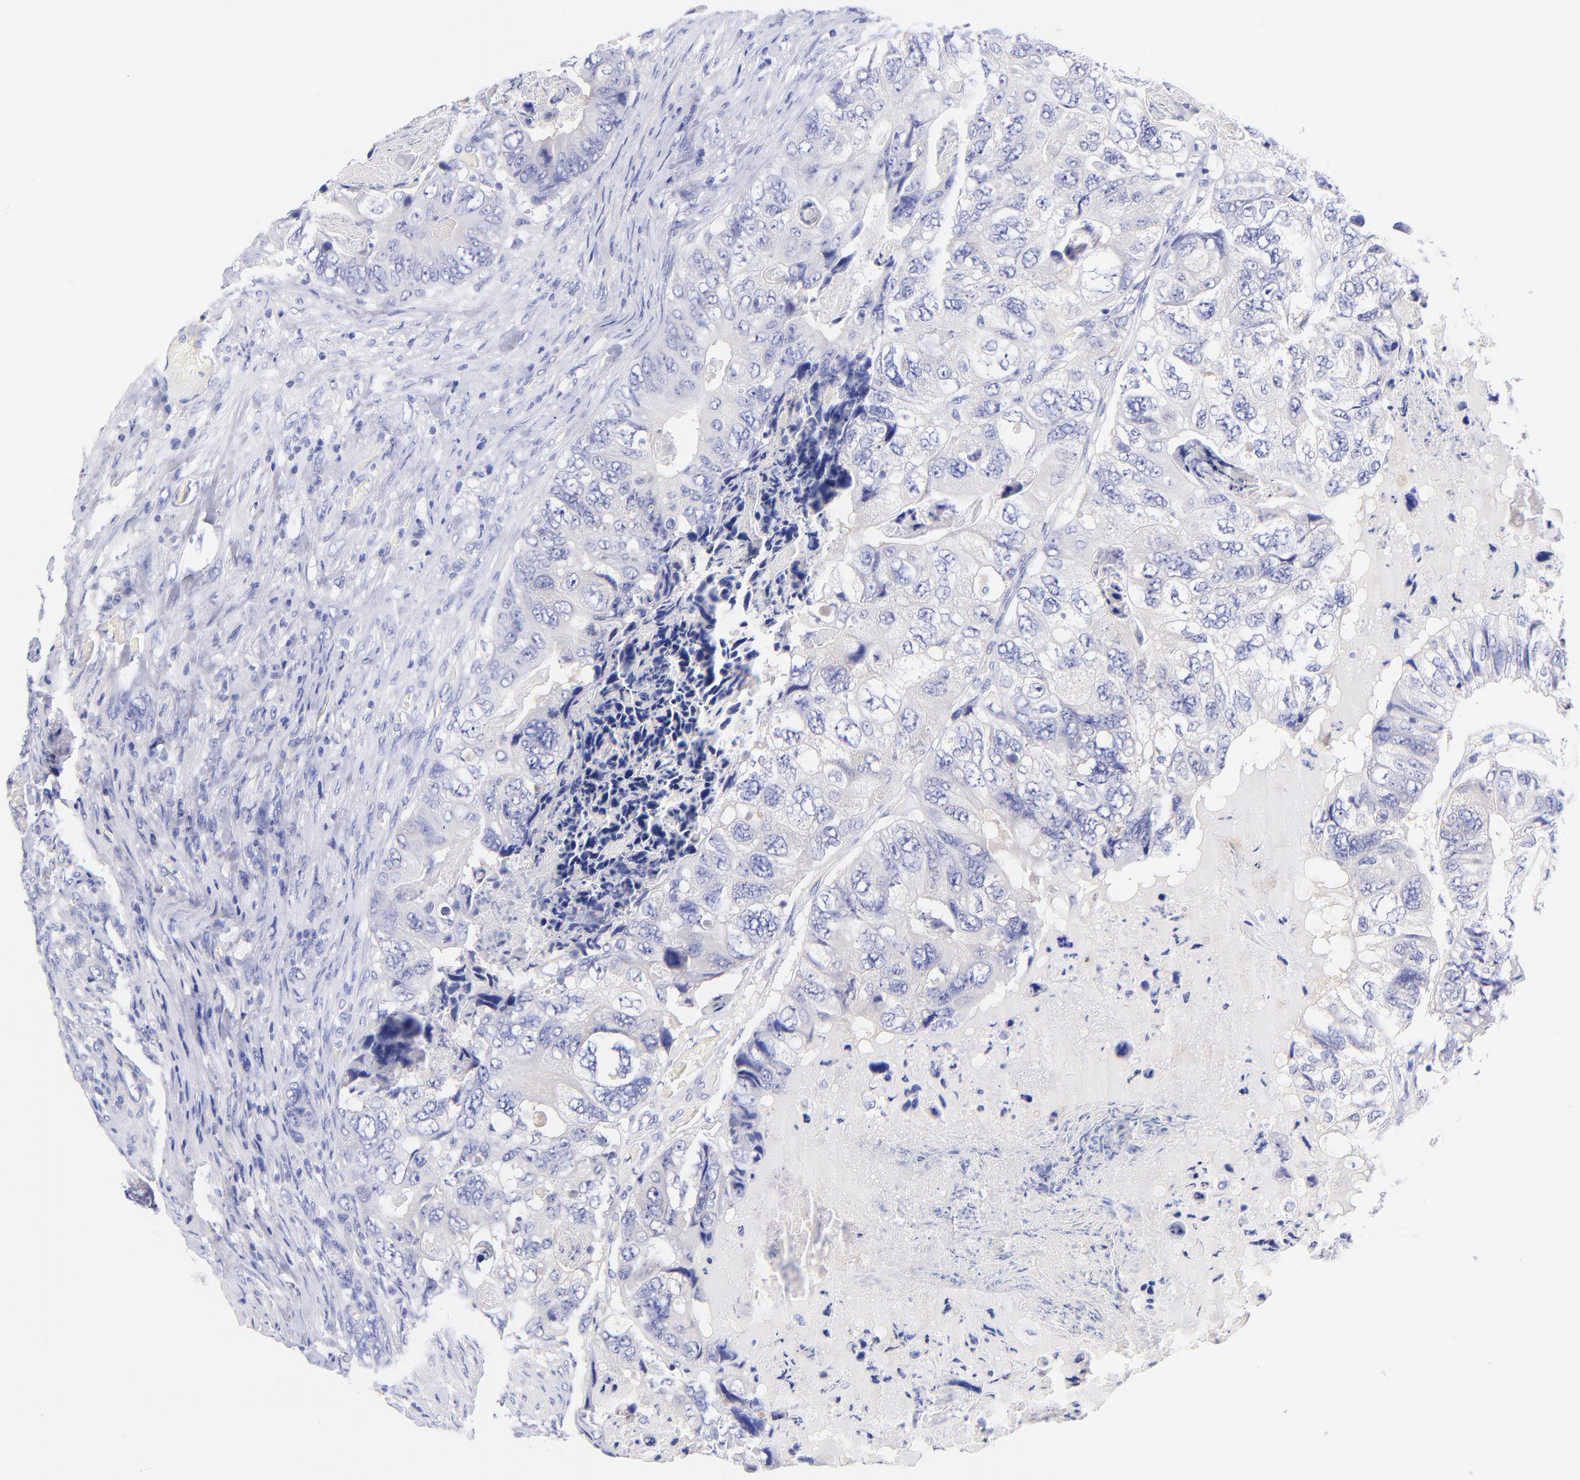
{"staining": {"intensity": "negative", "quantity": "none", "location": "none"}, "tissue": "colorectal cancer", "cell_type": "Tumor cells", "image_type": "cancer", "snomed": [{"axis": "morphology", "description": "Adenocarcinoma, NOS"}, {"axis": "topography", "description": "Rectum"}], "caption": "Image shows no protein expression in tumor cells of colorectal cancer (adenocarcinoma) tissue.", "gene": "GPHN", "patient": {"sex": "female", "age": 82}}